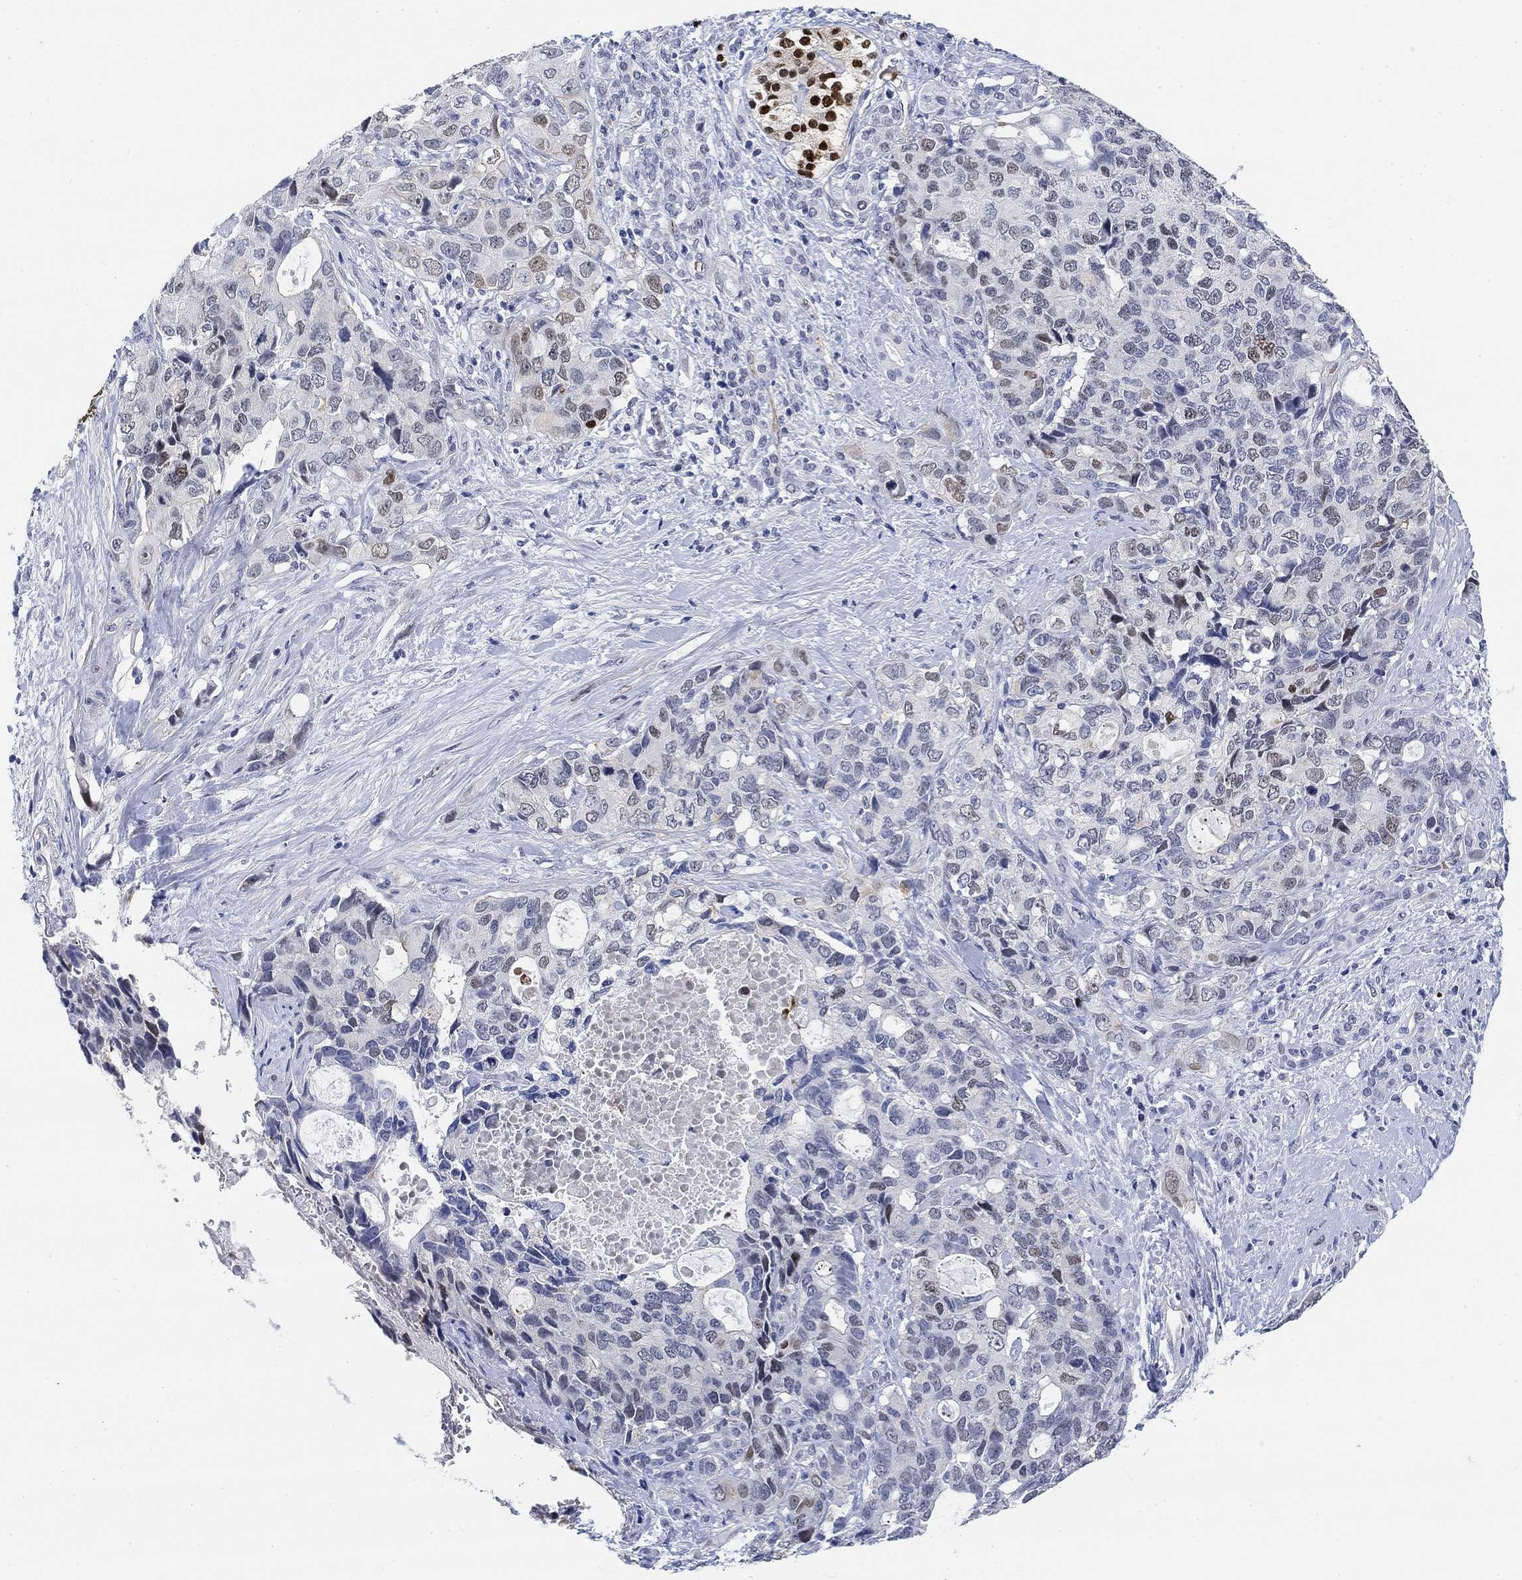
{"staining": {"intensity": "negative", "quantity": "none", "location": "none"}, "tissue": "pancreatic cancer", "cell_type": "Tumor cells", "image_type": "cancer", "snomed": [{"axis": "morphology", "description": "Adenocarcinoma, NOS"}, {"axis": "topography", "description": "Pancreas"}], "caption": "This is an IHC image of human pancreatic adenocarcinoma. There is no positivity in tumor cells.", "gene": "PAX6", "patient": {"sex": "female", "age": 56}}